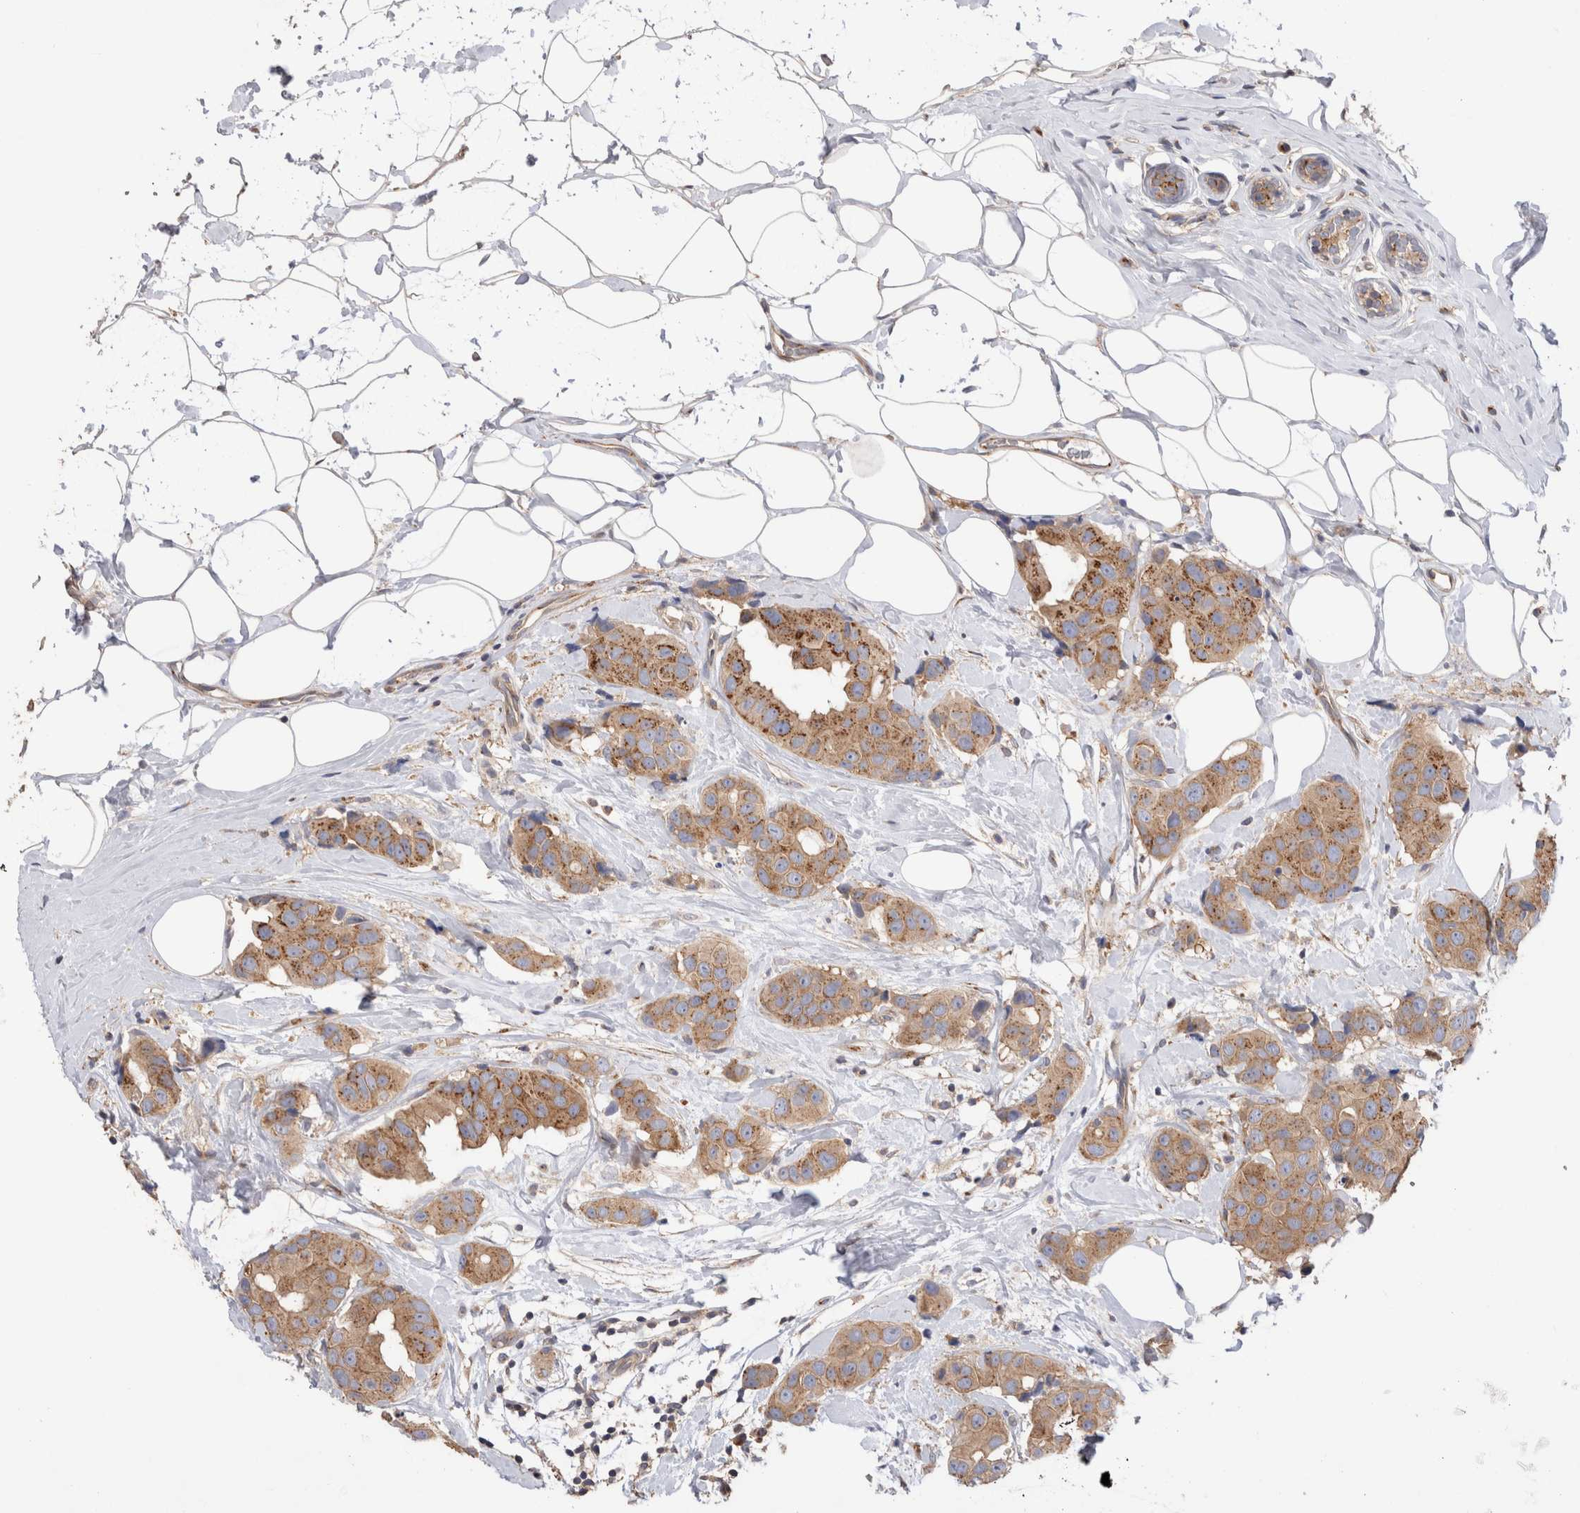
{"staining": {"intensity": "moderate", "quantity": ">75%", "location": "cytoplasmic/membranous"}, "tissue": "breast cancer", "cell_type": "Tumor cells", "image_type": "cancer", "snomed": [{"axis": "morphology", "description": "Normal tissue, NOS"}, {"axis": "morphology", "description": "Duct carcinoma"}, {"axis": "topography", "description": "Breast"}], "caption": "This is an image of immunohistochemistry staining of breast cancer (infiltrating ductal carcinoma), which shows moderate expression in the cytoplasmic/membranous of tumor cells.", "gene": "NXT2", "patient": {"sex": "female", "age": 39}}